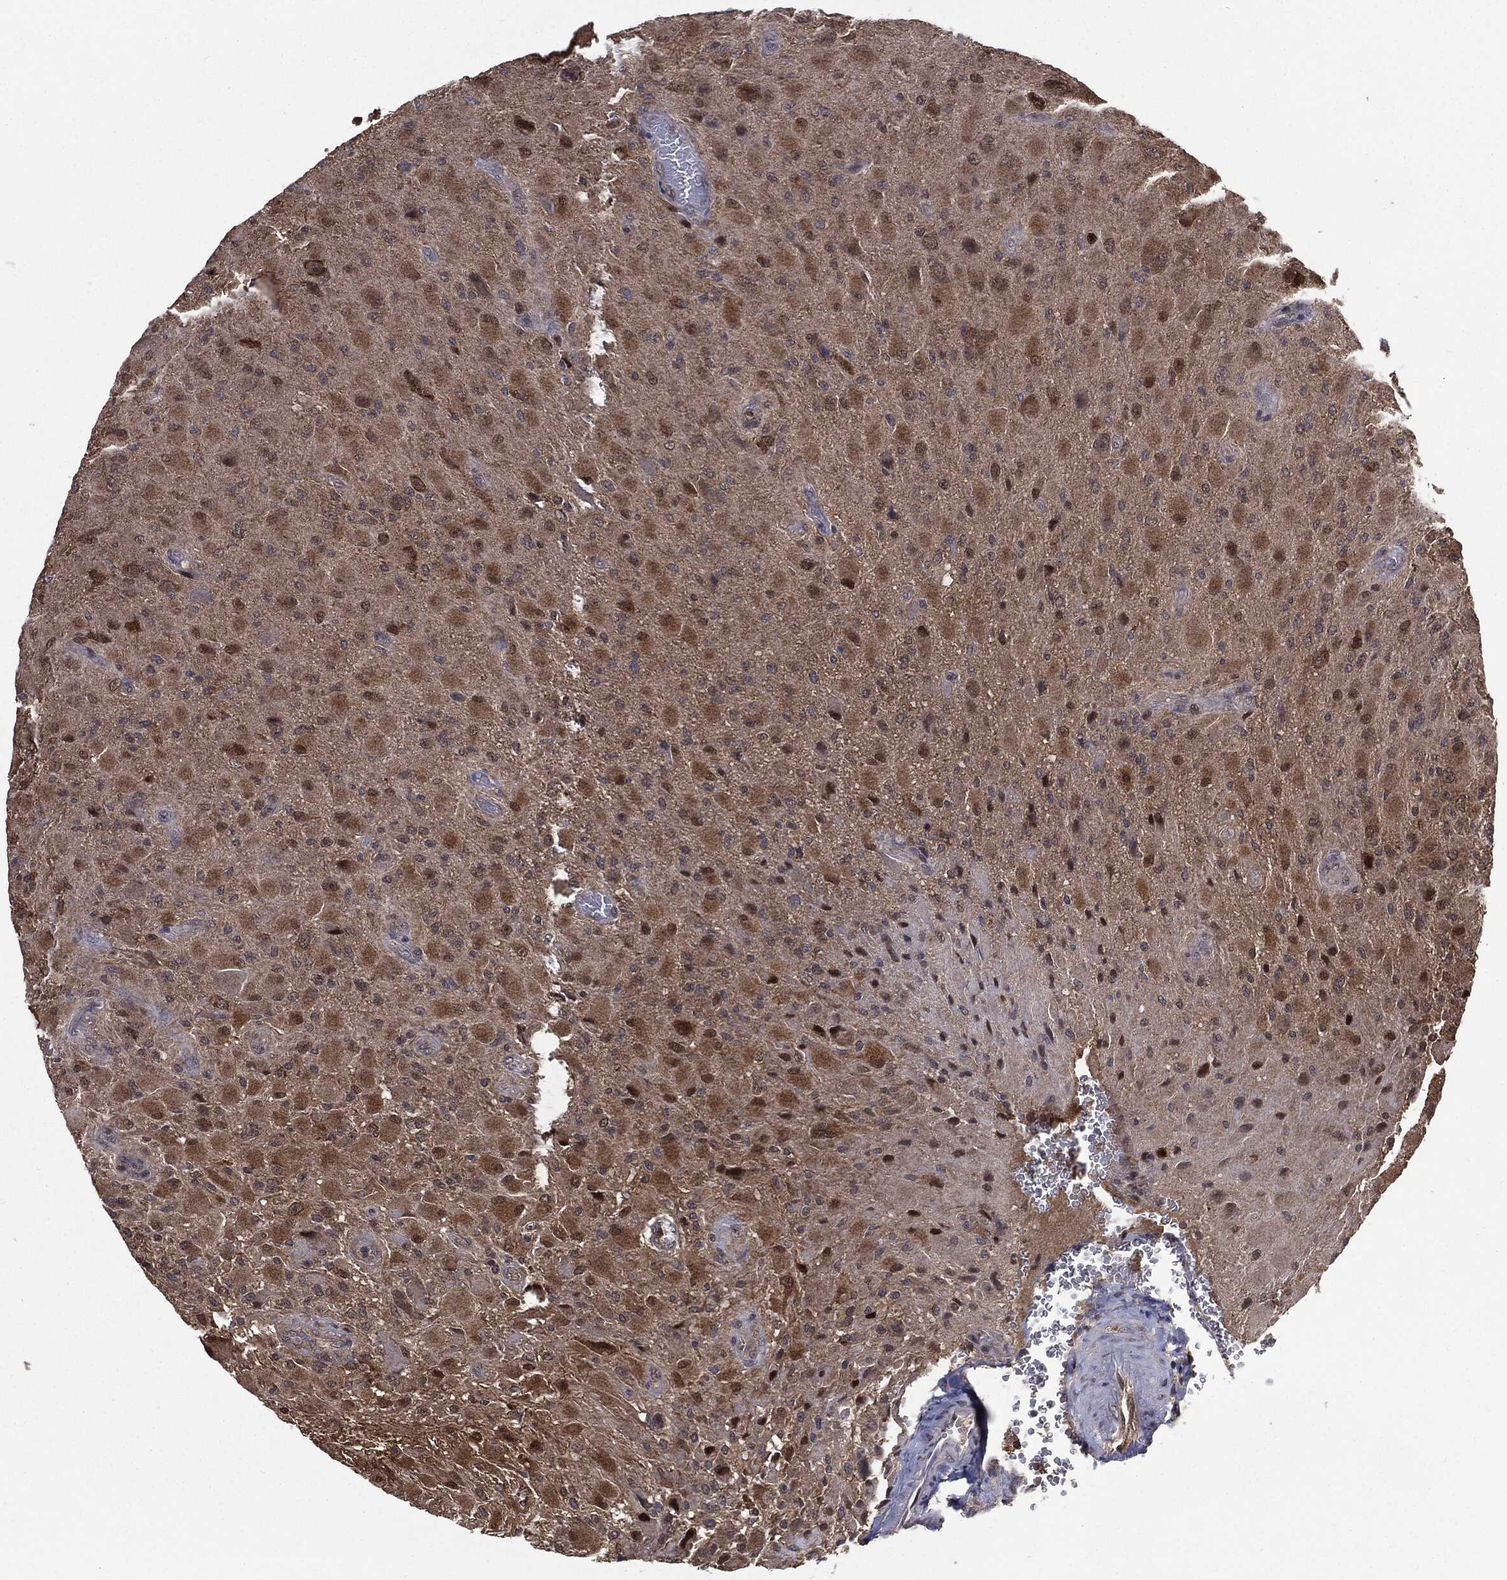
{"staining": {"intensity": "moderate", "quantity": ">75%", "location": "cytoplasmic/membranous"}, "tissue": "glioma", "cell_type": "Tumor cells", "image_type": "cancer", "snomed": [{"axis": "morphology", "description": "Glioma, malignant, High grade"}, {"axis": "topography", "description": "Cerebral cortex"}], "caption": "Immunohistochemical staining of human glioma displays moderate cytoplasmic/membranous protein positivity in approximately >75% of tumor cells.", "gene": "GPI", "patient": {"sex": "male", "age": 35}}